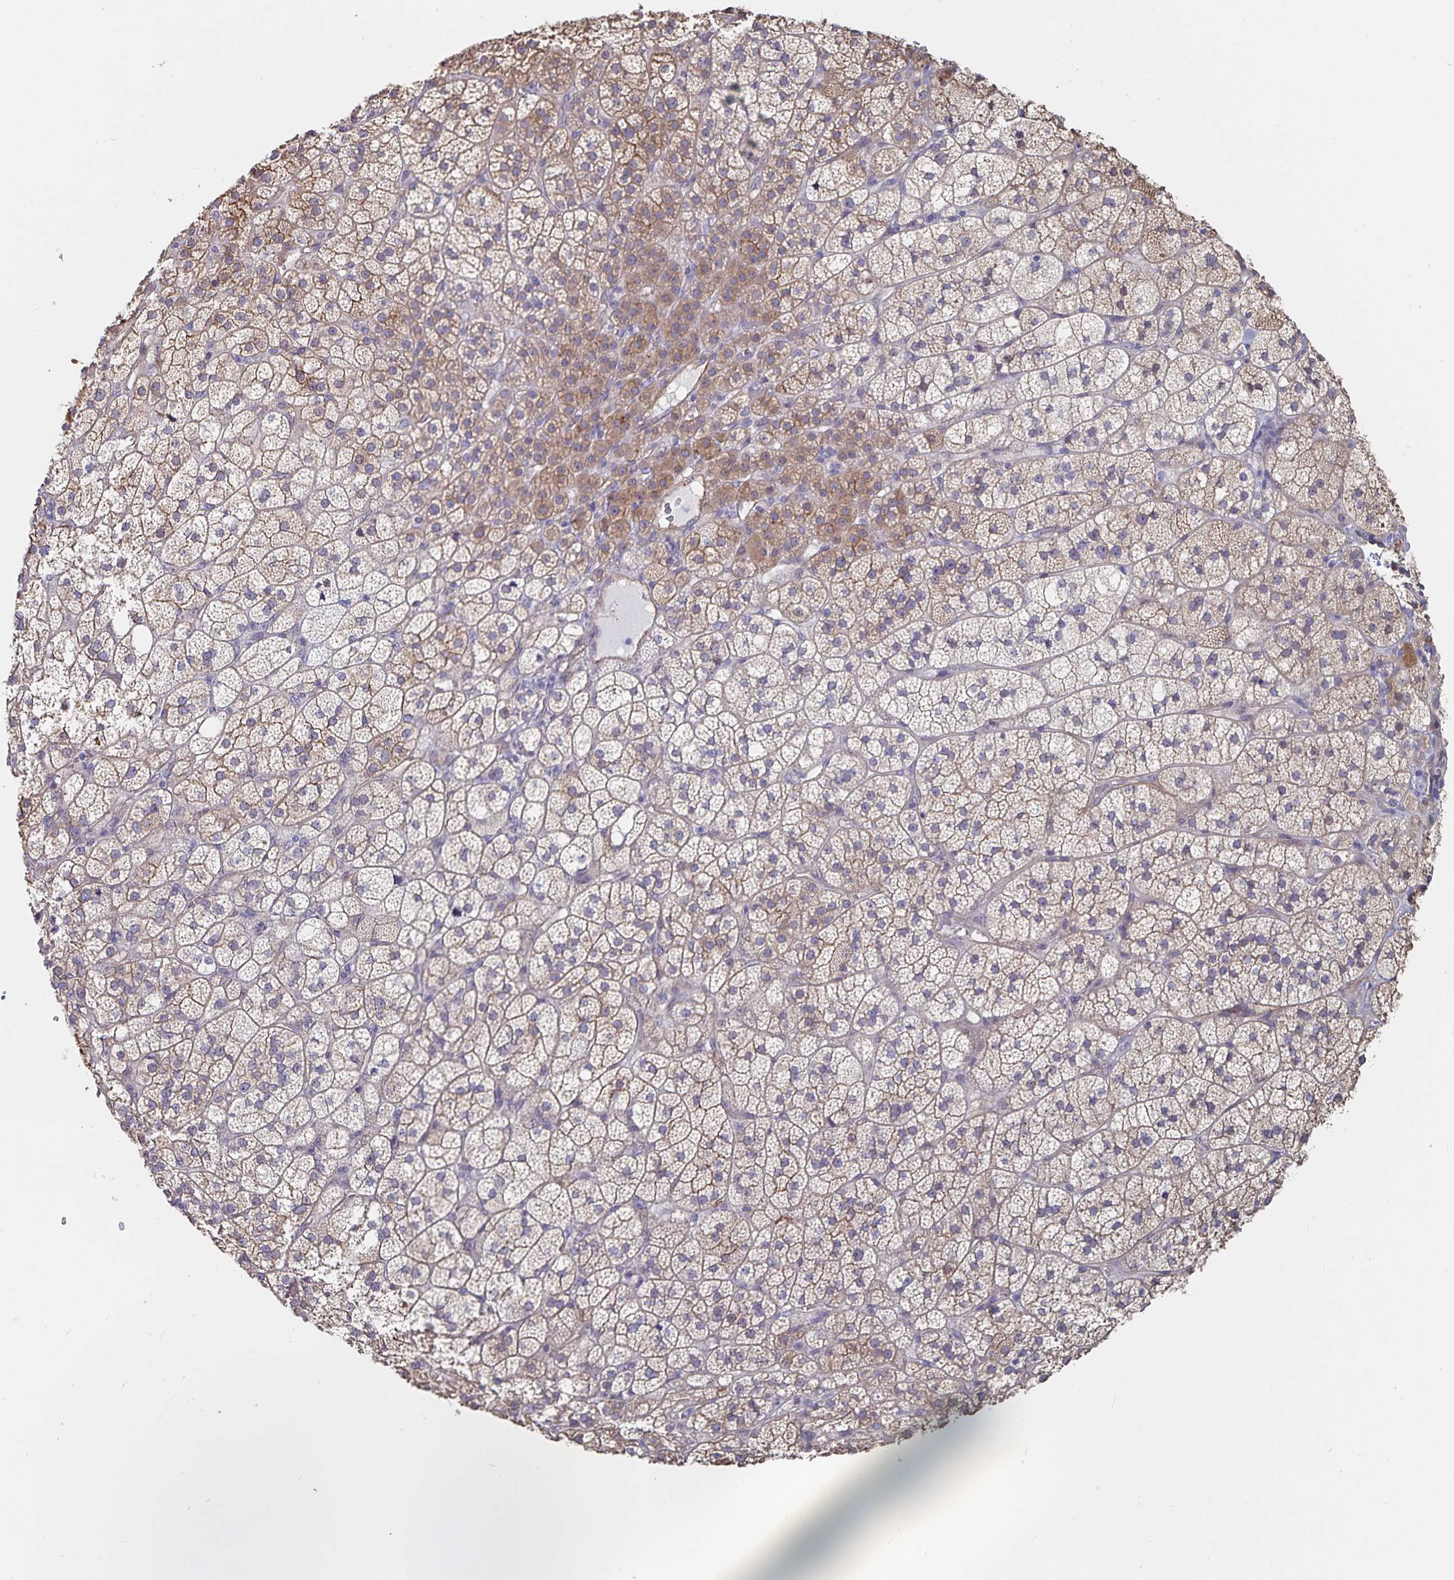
{"staining": {"intensity": "moderate", "quantity": "25%-75%", "location": "cytoplasmic/membranous"}, "tissue": "adrenal gland", "cell_type": "Glandular cells", "image_type": "normal", "snomed": [{"axis": "morphology", "description": "Normal tissue, NOS"}, {"axis": "topography", "description": "Adrenal gland"}], "caption": "The immunohistochemical stain shows moderate cytoplasmic/membranous staining in glandular cells of benign adrenal gland.", "gene": "SSTR1", "patient": {"sex": "female", "age": 60}}